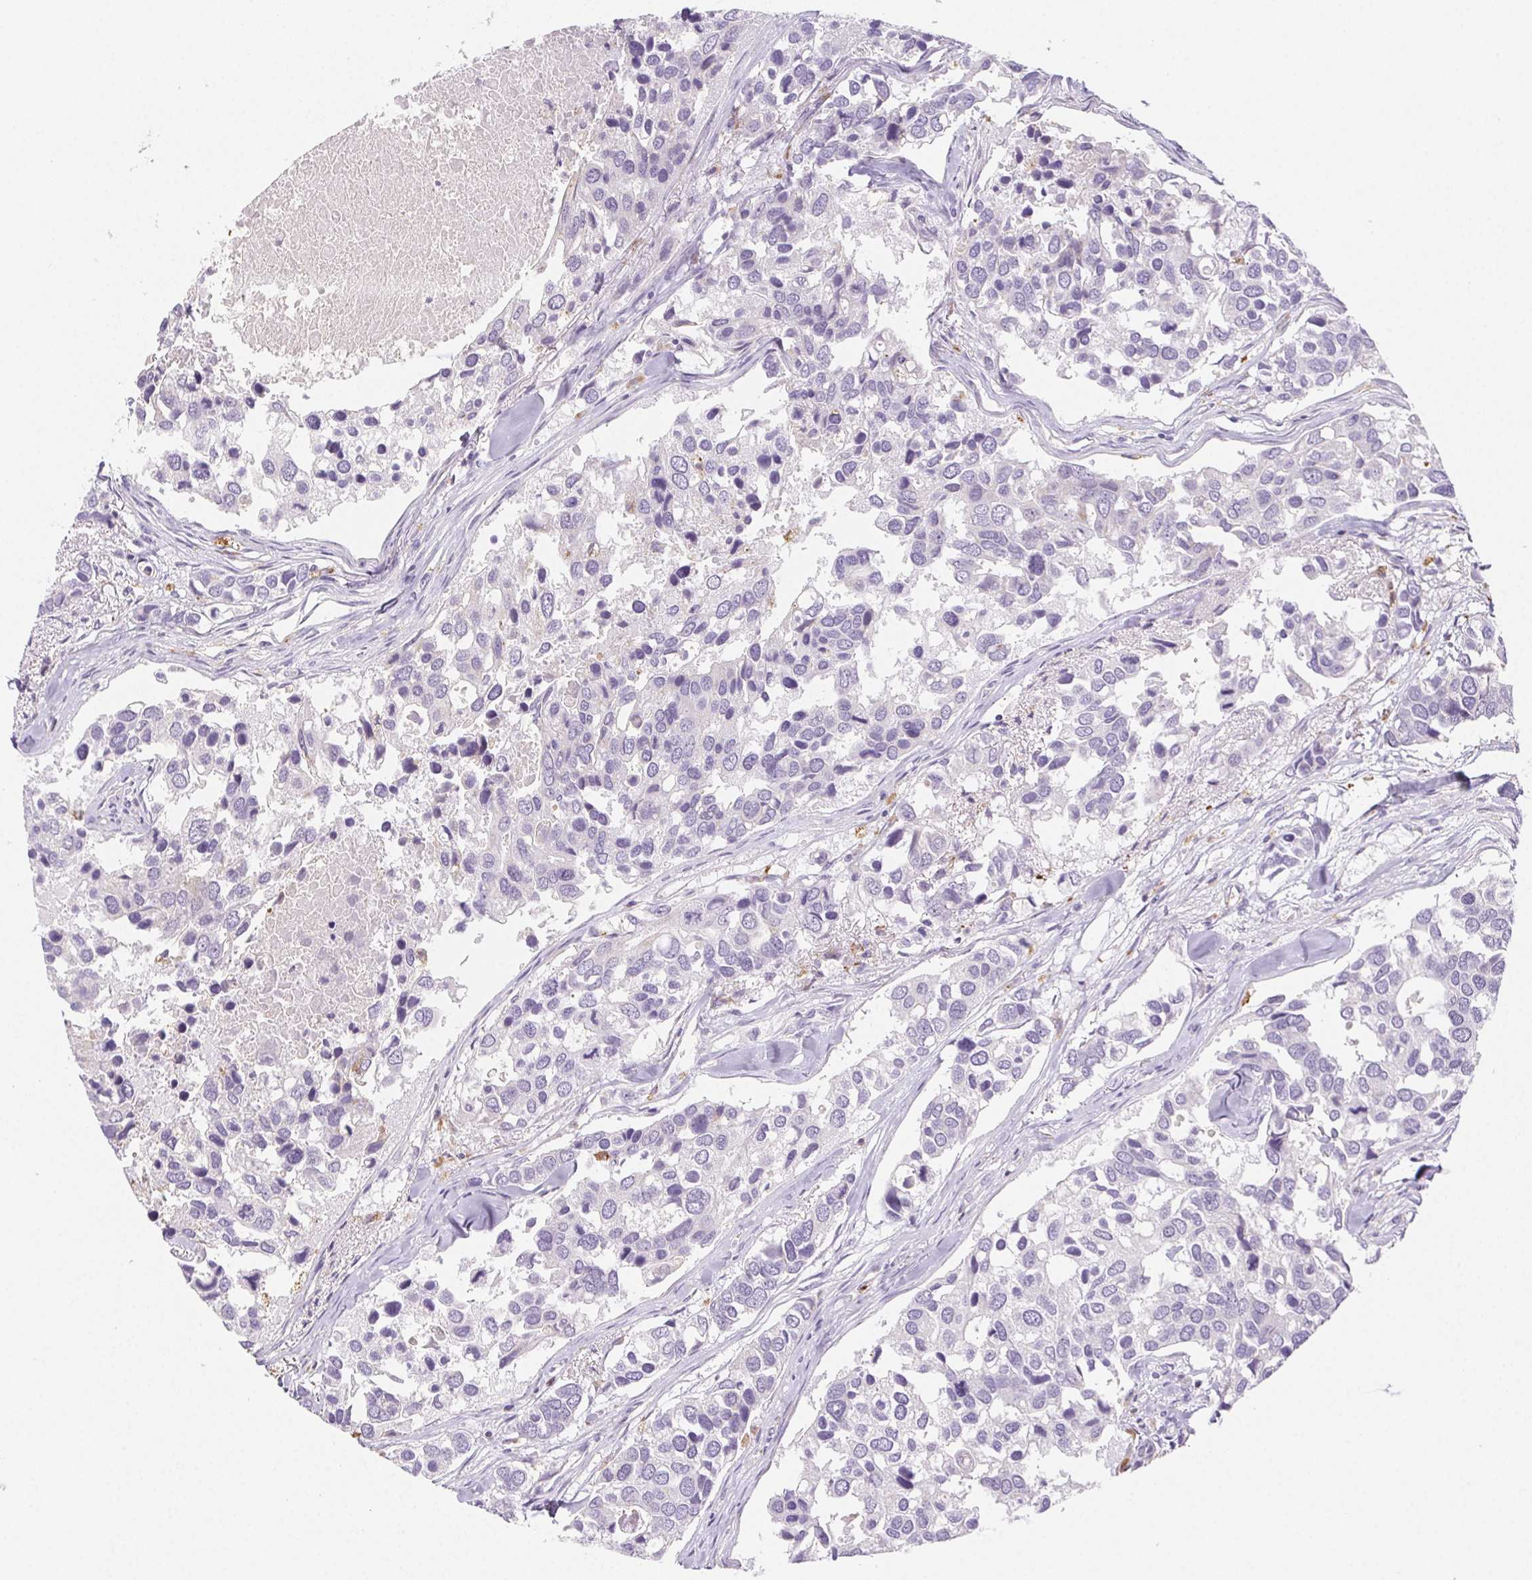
{"staining": {"intensity": "negative", "quantity": "none", "location": "none"}, "tissue": "breast cancer", "cell_type": "Tumor cells", "image_type": "cancer", "snomed": [{"axis": "morphology", "description": "Duct carcinoma"}, {"axis": "topography", "description": "Breast"}], "caption": "DAB (3,3'-diaminobenzidine) immunohistochemical staining of human breast cancer displays no significant staining in tumor cells.", "gene": "LIPA", "patient": {"sex": "female", "age": 83}}